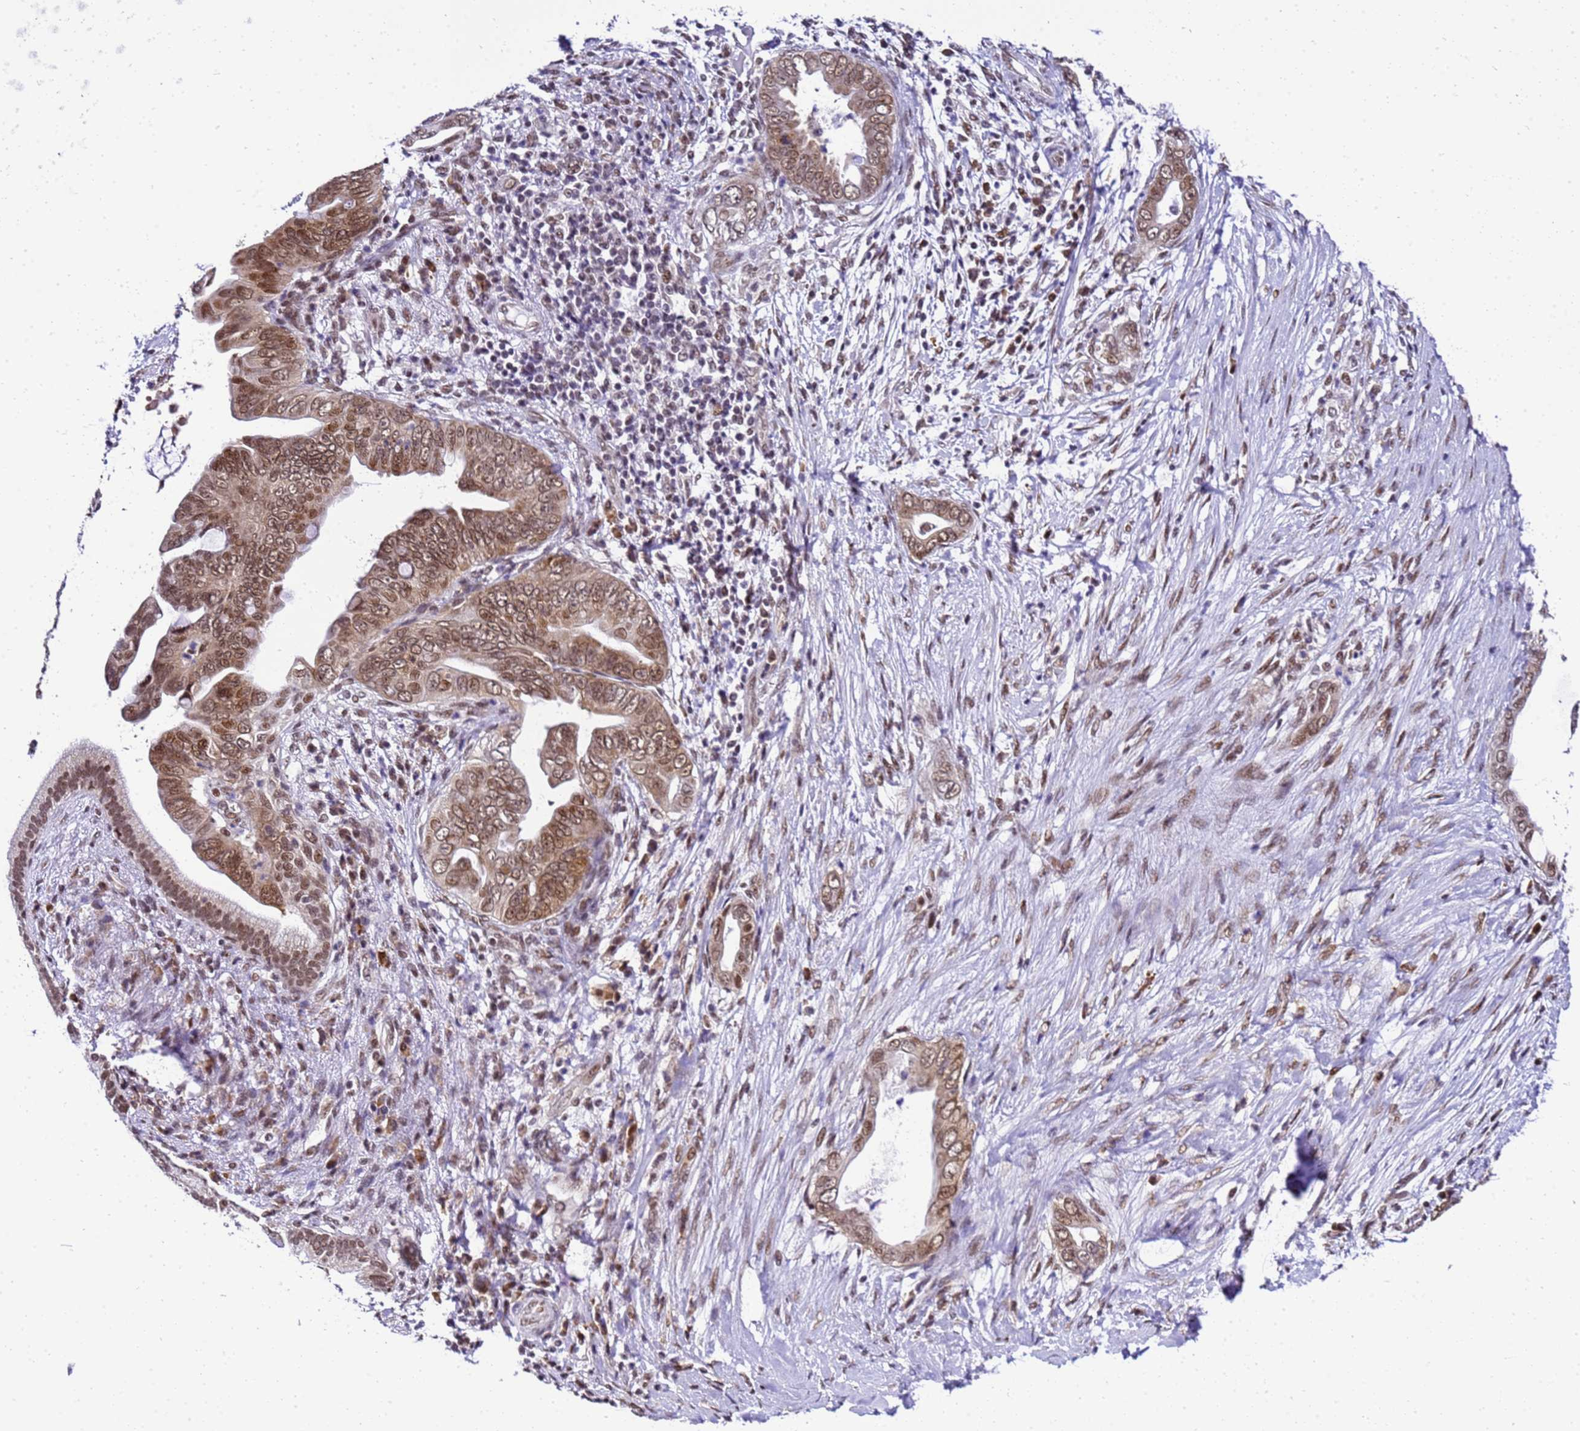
{"staining": {"intensity": "moderate", "quantity": ">75%", "location": "cytoplasmic/membranous,nuclear"}, "tissue": "pancreatic cancer", "cell_type": "Tumor cells", "image_type": "cancer", "snomed": [{"axis": "morphology", "description": "Adenocarcinoma, NOS"}, {"axis": "topography", "description": "Pancreas"}], "caption": "Brown immunohistochemical staining in human pancreatic adenocarcinoma shows moderate cytoplasmic/membranous and nuclear positivity in approximately >75% of tumor cells.", "gene": "SMN1", "patient": {"sex": "male", "age": 75}}